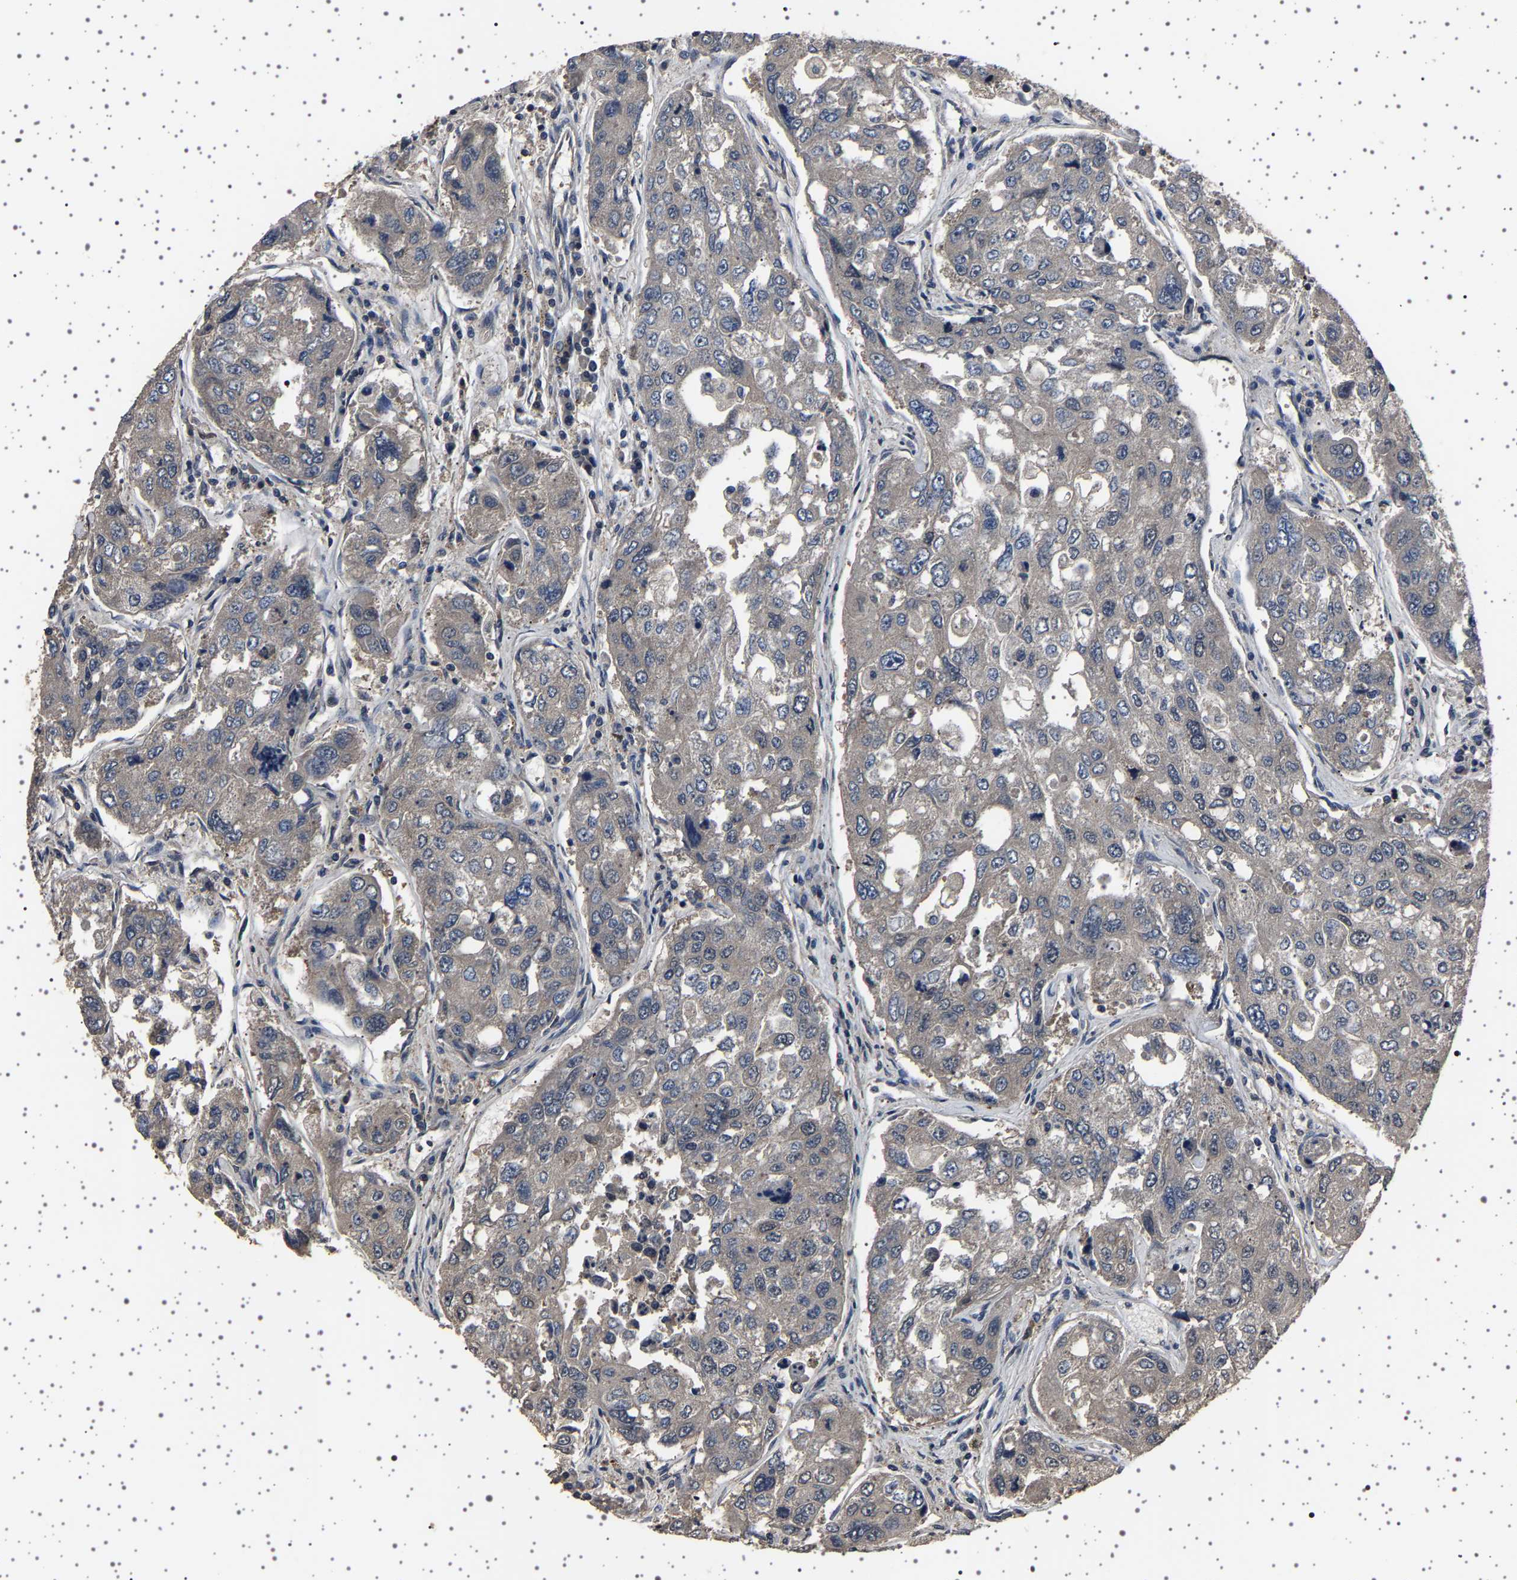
{"staining": {"intensity": "negative", "quantity": "none", "location": "none"}, "tissue": "urothelial cancer", "cell_type": "Tumor cells", "image_type": "cancer", "snomed": [{"axis": "morphology", "description": "Urothelial carcinoma, High grade"}, {"axis": "topography", "description": "Lymph node"}, {"axis": "topography", "description": "Urinary bladder"}], "caption": "The IHC image has no significant staining in tumor cells of urothelial cancer tissue. (DAB (3,3'-diaminobenzidine) IHC, high magnification).", "gene": "NCKAP1", "patient": {"sex": "male", "age": 51}}